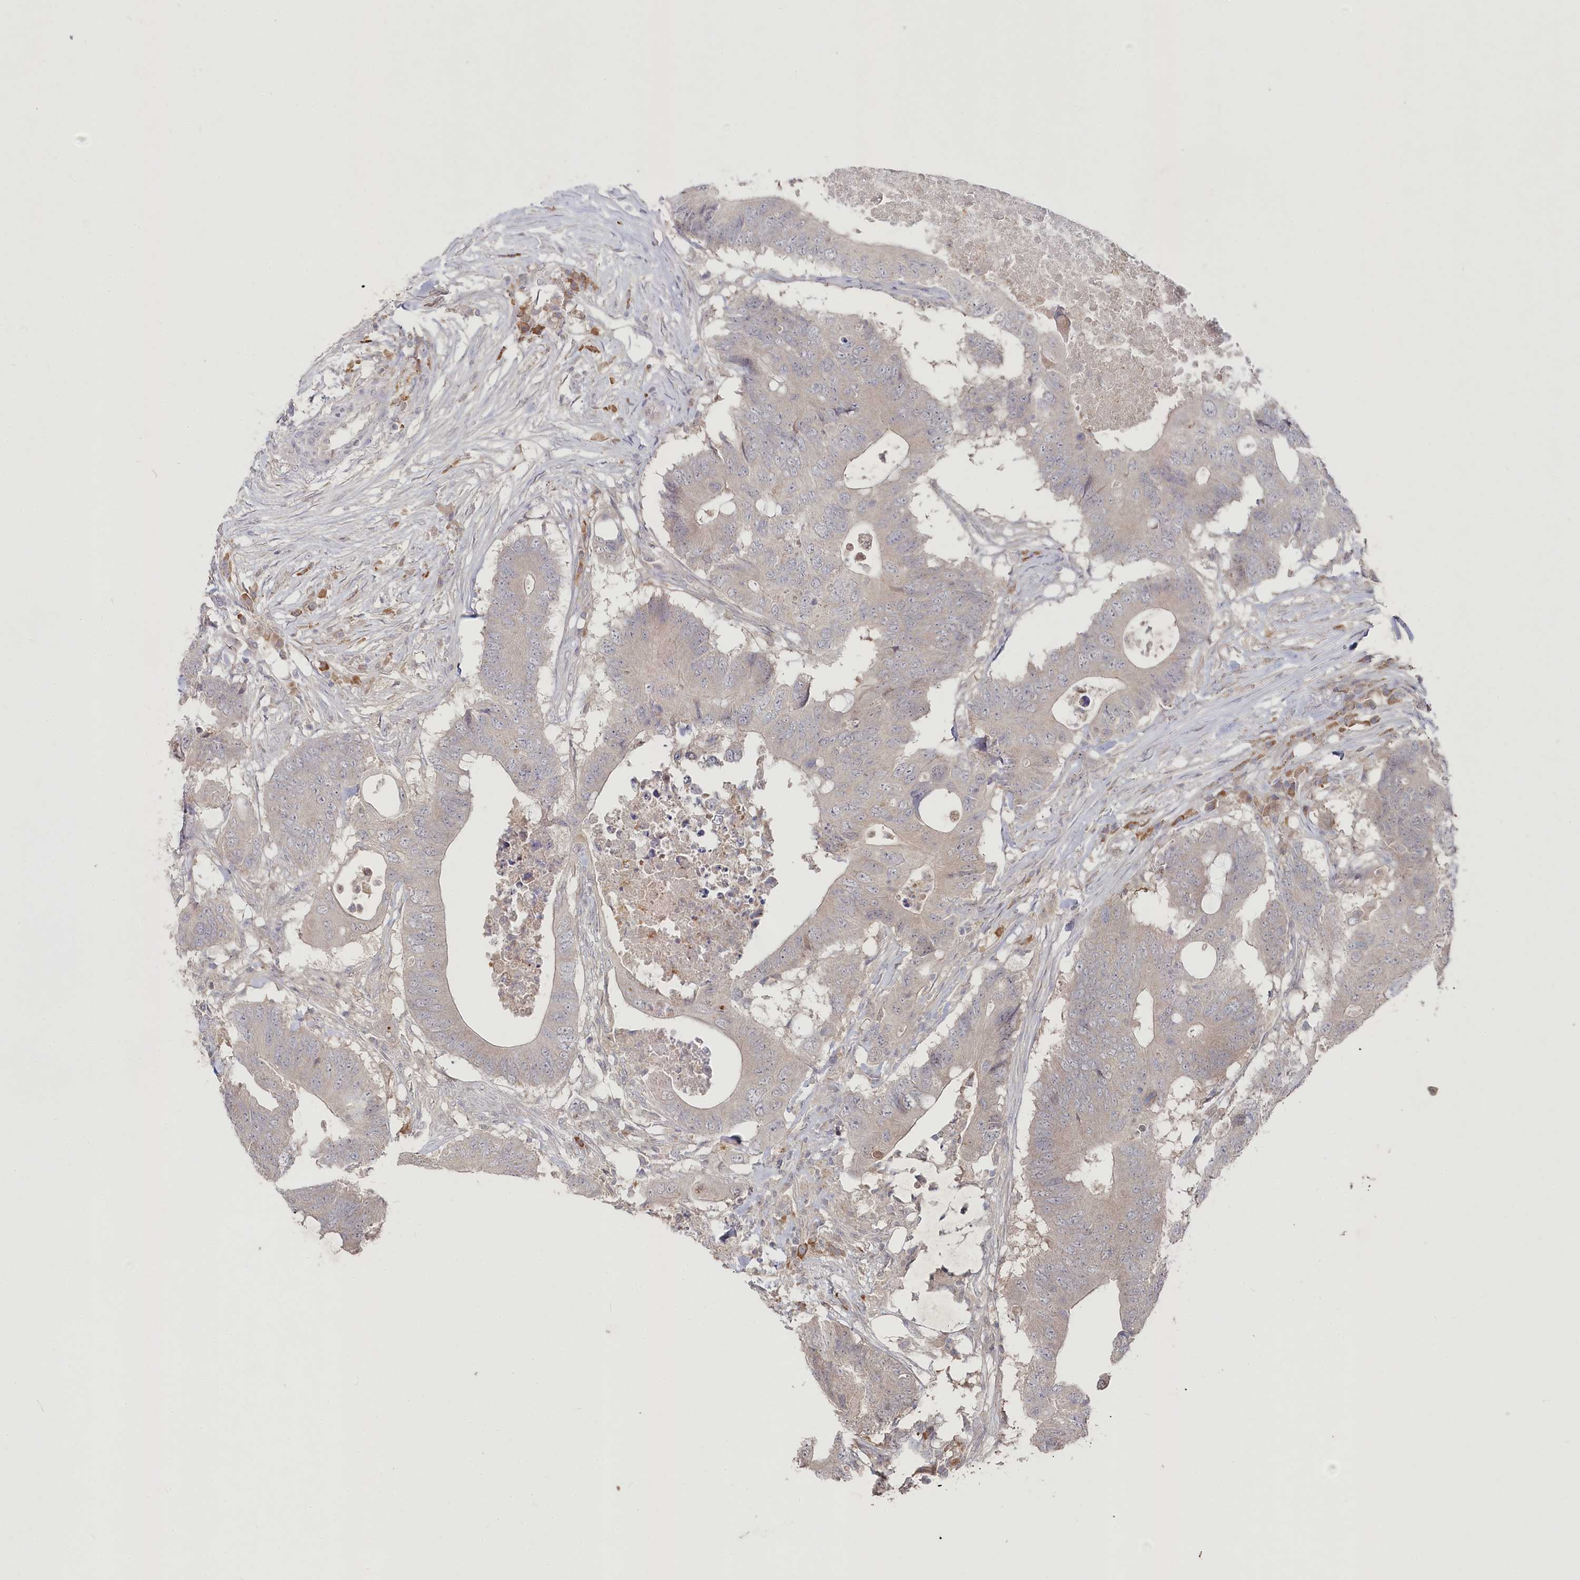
{"staining": {"intensity": "negative", "quantity": "none", "location": "none"}, "tissue": "colorectal cancer", "cell_type": "Tumor cells", "image_type": "cancer", "snomed": [{"axis": "morphology", "description": "Adenocarcinoma, NOS"}, {"axis": "topography", "description": "Colon"}], "caption": "Tumor cells are negative for protein expression in human colorectal adenocarcinoma.", "gene": "TGFBRAP1", "patient": {"sex": "male", "age": 71}}